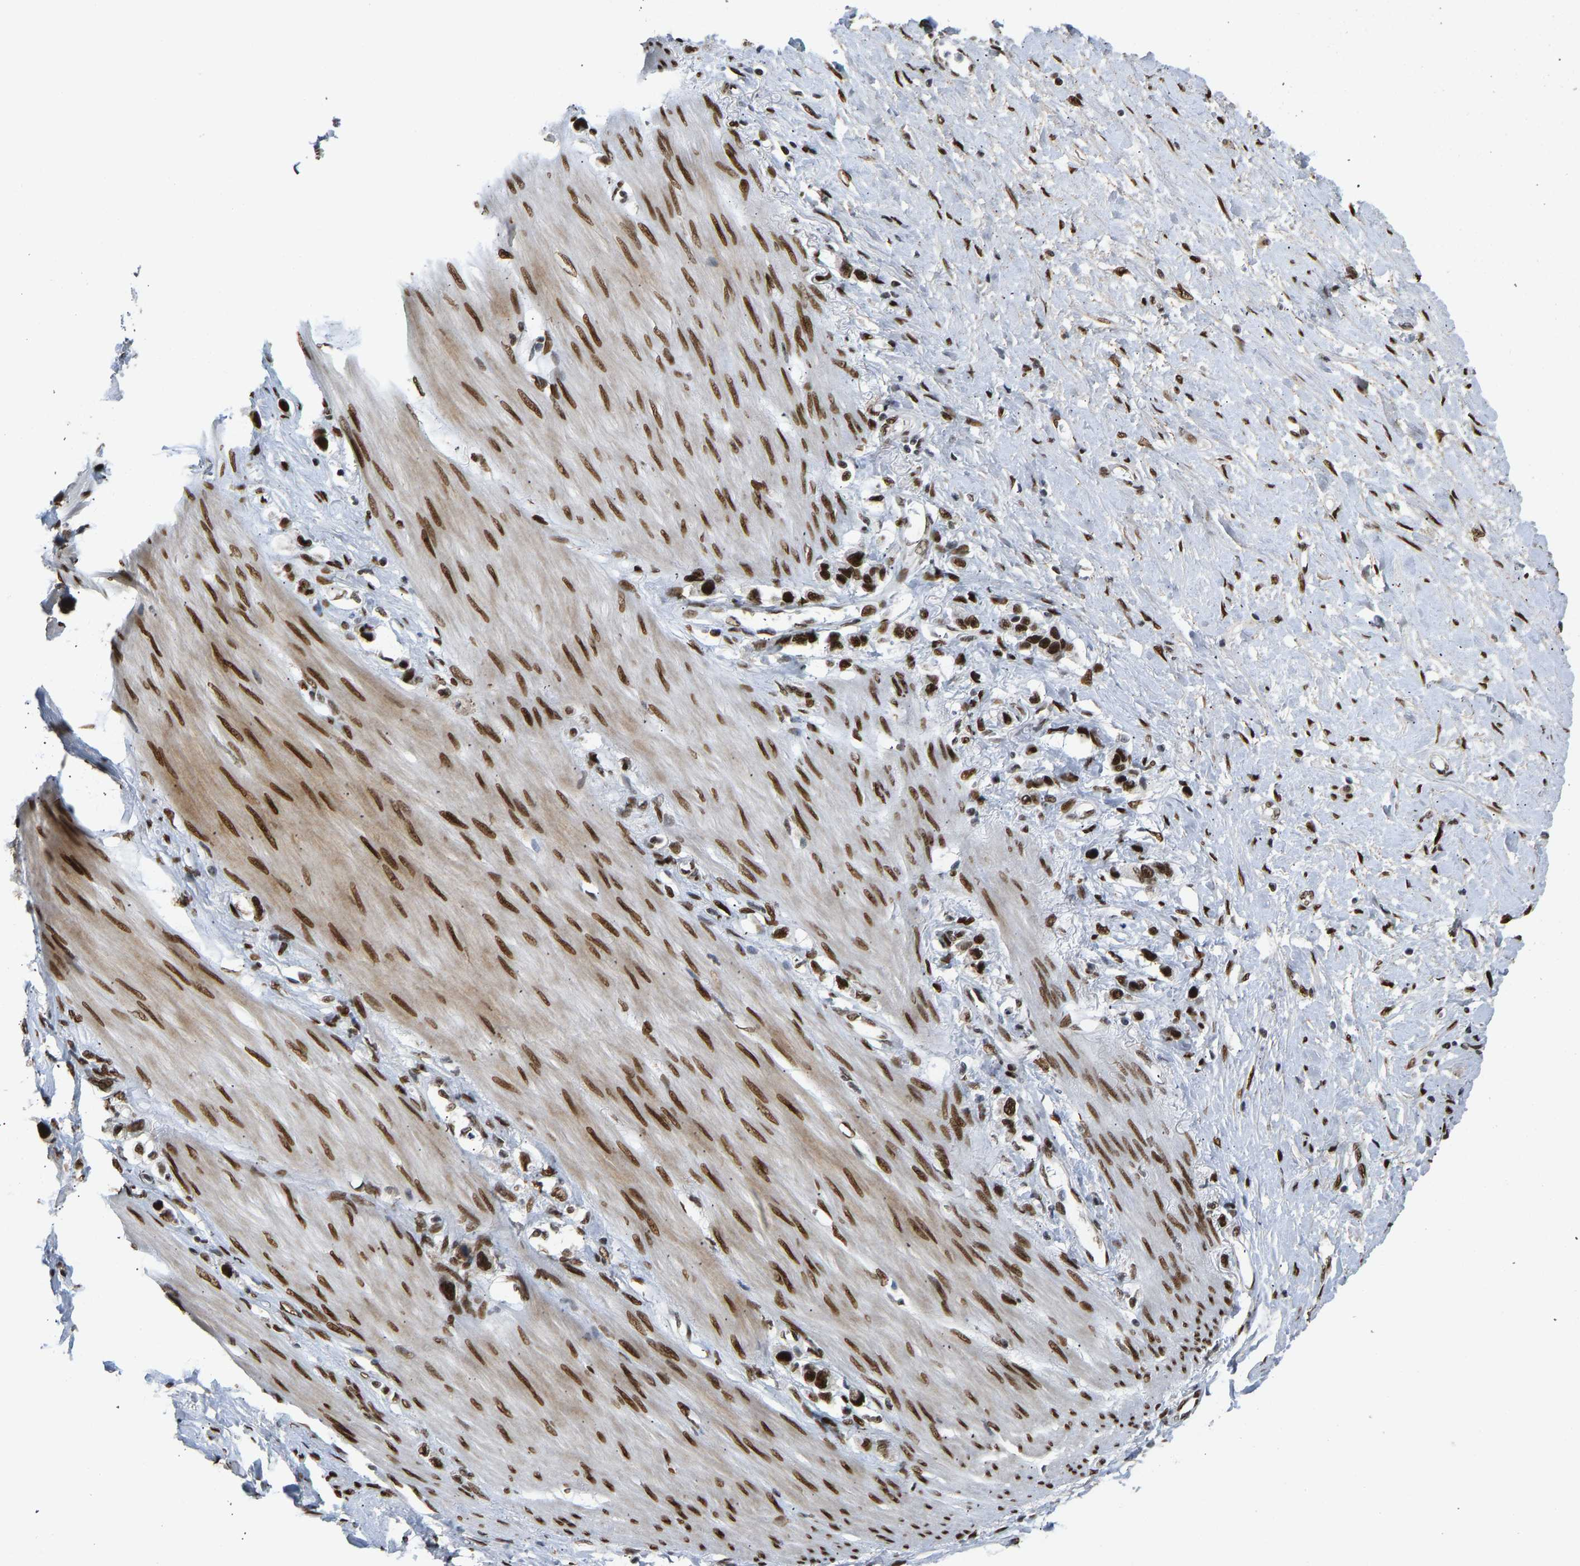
{"staining": {"intensity": "strong", "quantity": ">75%", "location": "nuclear"}, "tissue": "stomach cancer", "cell_type": "Tumor cells", "image_type": "cancer", "snomed": [{"axis": "morphology", "description": "Adenocarcinoma, NOS"}, {"axis": "topography", "description": "Stomach"}], "caption": "Strong nuclear protein expression is identified in approximately >75% of tumor cells in stomach adenocarcinoma. (DAB (3,3'-diaminobenzidine) IHC with brightfield microscopy, high magnification).", "gene": "FOXK1", "patient": {"sex": "female", "age": 65}}